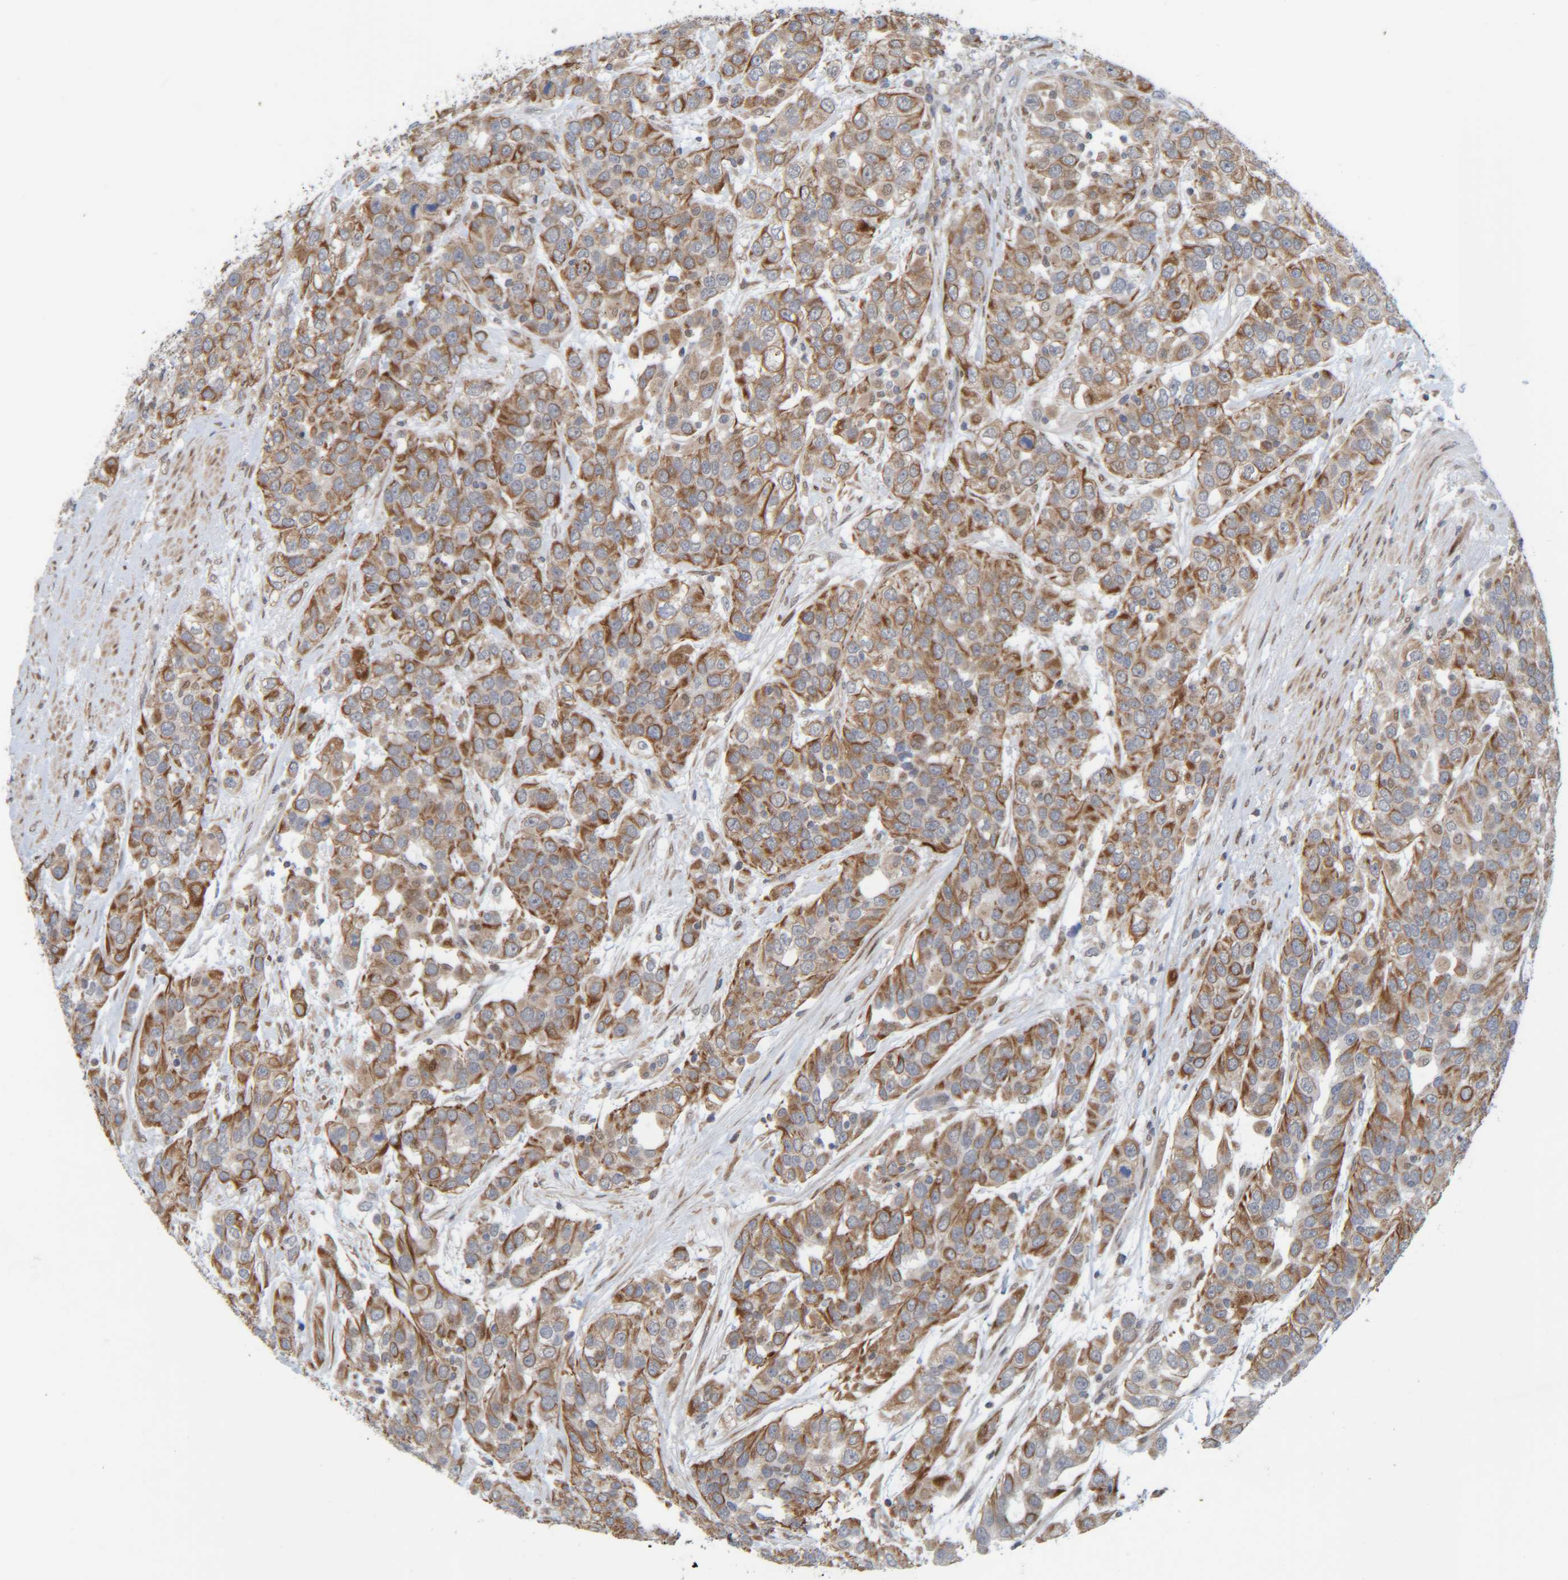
{"staining": {"intensity": "moderate", "quantity": ">75%", "location": "cytoplasmic/membranous"}, "tissue": "urothelial cancer", "cell_type": "Tumor cells", "image_type": "cancer", "snomed": [{"axis": "morphology", "description": "Urothelial carcinoma, High grade"}, {"axis": "topography", "description": "Urinary bladder"}], "caption": "Urothelial cancer was stained to show a protein in brown. There is medium levels of moderate cytoplasmic/membranous positivity in approximately >75% of tumor cells. The staining was performed using DAB (3,3'-diaminobenzidine) to visualize the protein expression in brown, while the nuclei were stained in blue with hematoxylin (Magnification: 20x).", "gene": "CCDC57", "patient": {"sex": "female", "age": 80}}